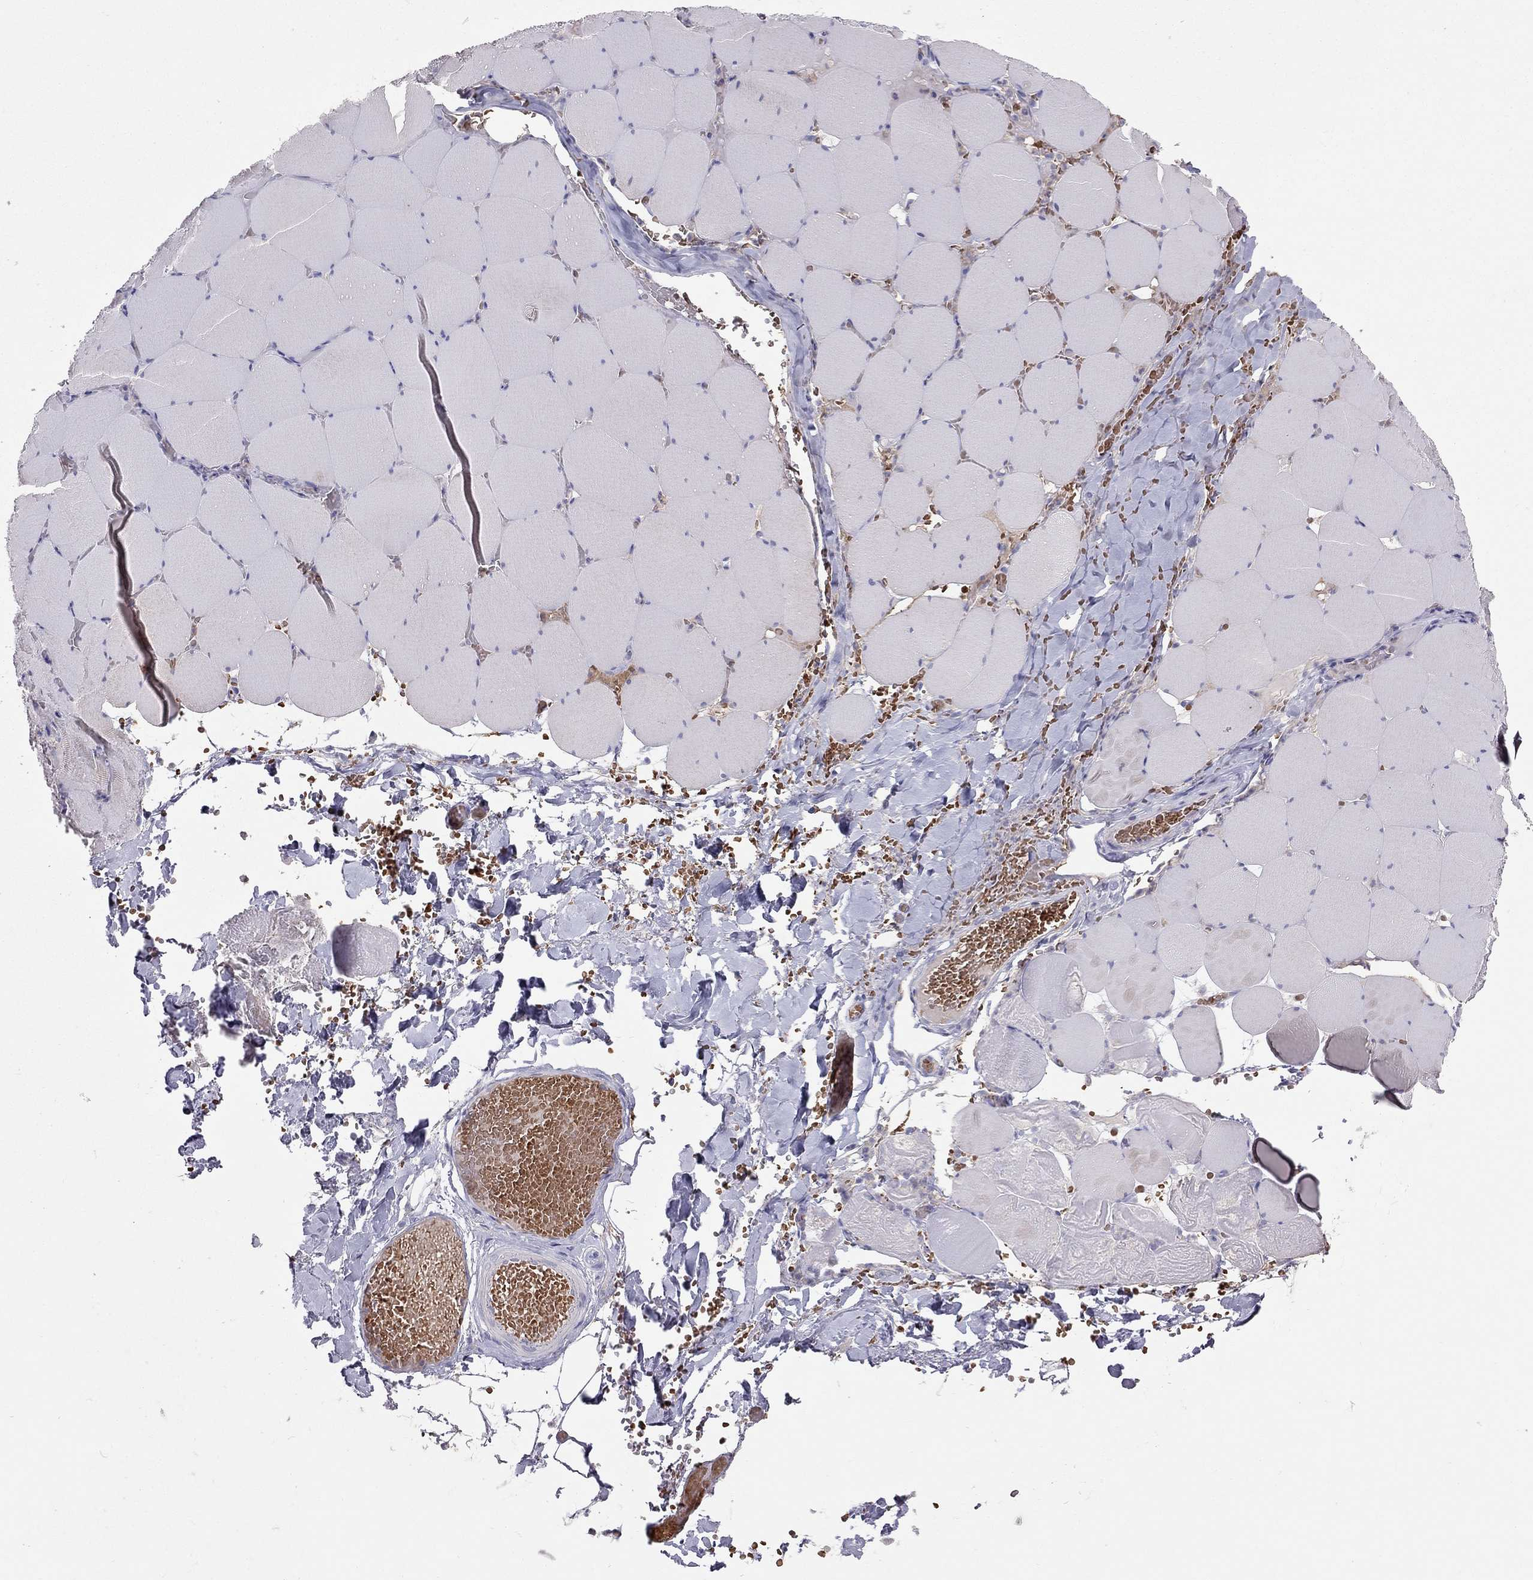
{"staining": {"intensity": "negative", "quantity": "none", "location": "none"}, "tissue": "skeletal muscle", "cell_type": "Myocytes", "image_type": "normal", "snomed": [{"axis": "morphology", "description": "Normal tissue, NOS"}, {"axis": "morphology", "description": "Malignant melanoma, Metastatic site"}, {"axis": "topography", "description": "Skeletal muscle"}], "caption": "High magnification brightfield microscopy of unremarkable skeletal muscle stained with DAB (brown) and counterstained with hematoxylin (blue): myocytes show no significant staining. The staining is performed using DAB (3,3'-diaminobenzidine) brown chromogen with nuclei counter-stained in using hematoxylin.", "gene": "FRMD1", "patient": {"sex": "male", "age": 50}}